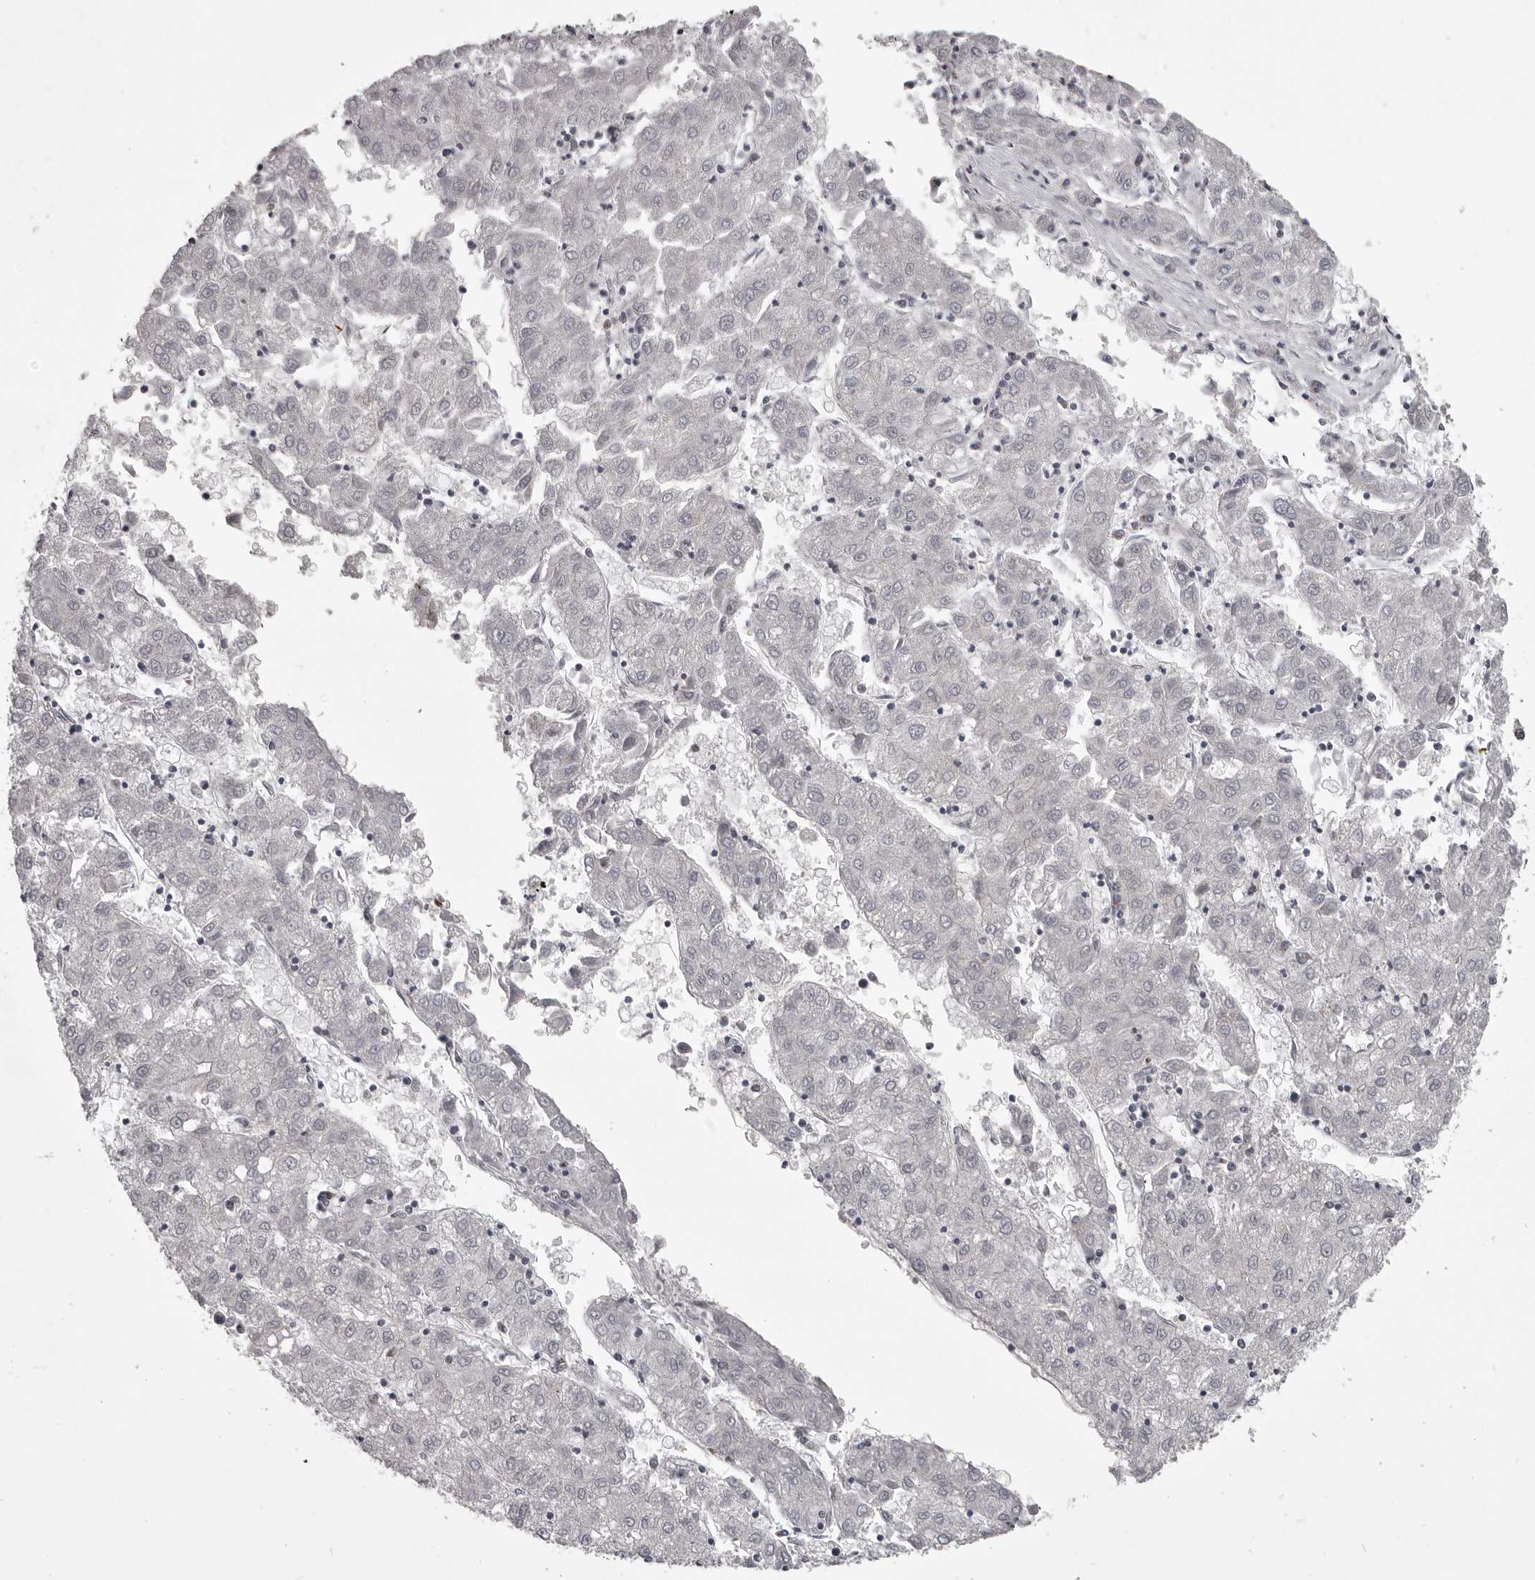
{"staining": {"intensity": "negative", "quantity": "none", "location": "none"}, "tissue": "liver cancer", "cell_type": "Tumor cells", "image_type": "cancer", "snomed": [{"axis": "morphology", "description": "Carcinoma, Hepatocellular, NOS"}, {"axis": "topography", "description": "Liver"}], "caption": "Immunohistochemical staining of human hepatocellular carcinoma (liver) demonstrates no significant expression in tumor cells. The staining is performed using DAB brown chromogen with nuclei counter-stained in using hematoxylin.", "gene": "SNX16", "patient": {"sex": "male", "age": 72}}